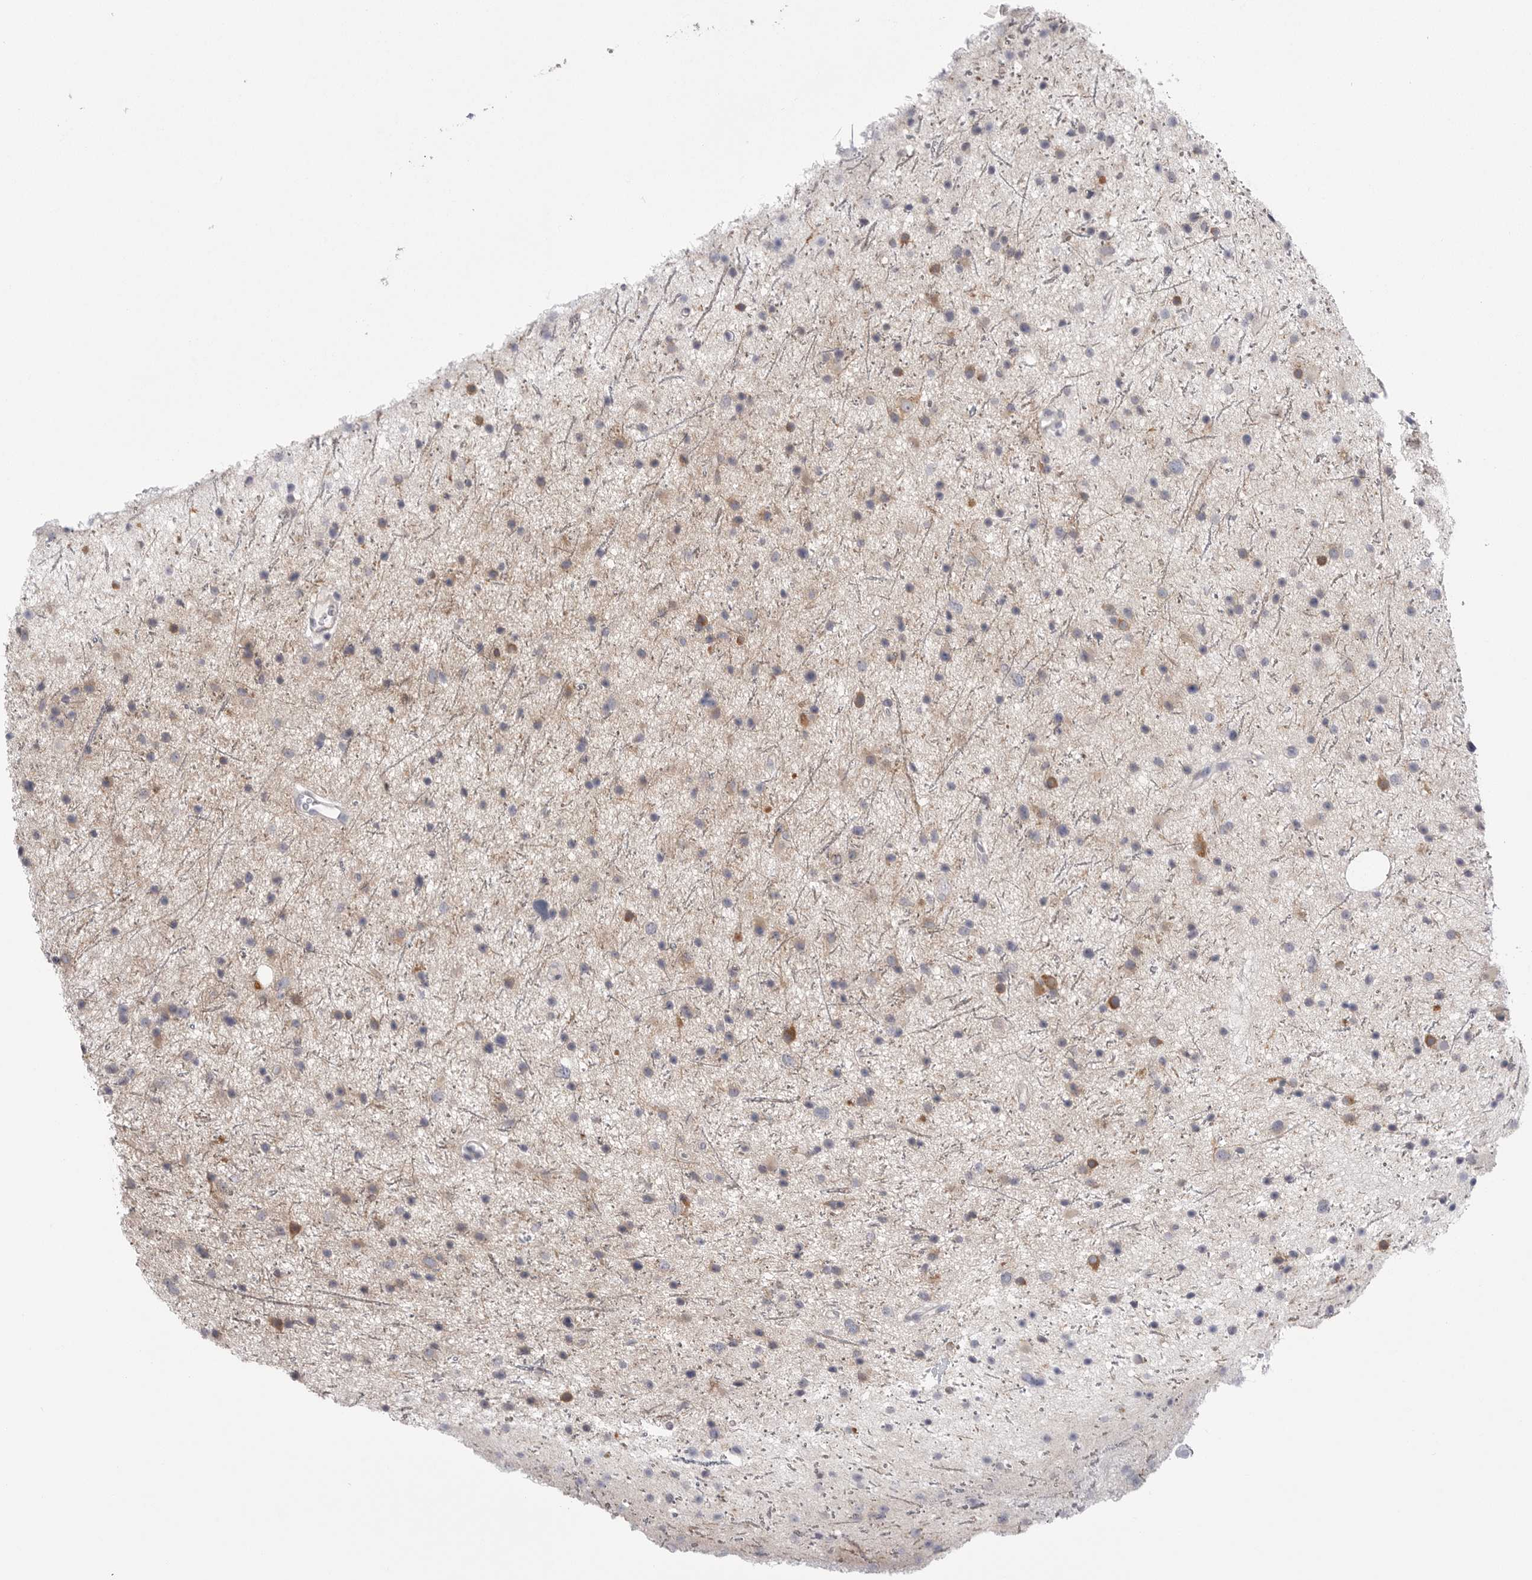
{"staining": {"intensity": "weak", "quantity": "25%-75%", "location": "cytoplasmic/membranous"}, "tissue": "glioma", "cell_type": "Tumor cells", "image_type": "cancer", "snomed": [{"axis": "morphology", "description": "Glioma, malignant, Low grade"}, {"axis": "topography", "description": "Cerebral cortex"}], "caption": "Protein staining of glioma tissue exhibits weak cytoplasmic/membranous expression in about 25%-75% of tumor cells. (Brightfield microscopy of DAB IHC at high magnification).", "gene": "DLGAP3", "patient": {"sex": "female", "age": 39}}